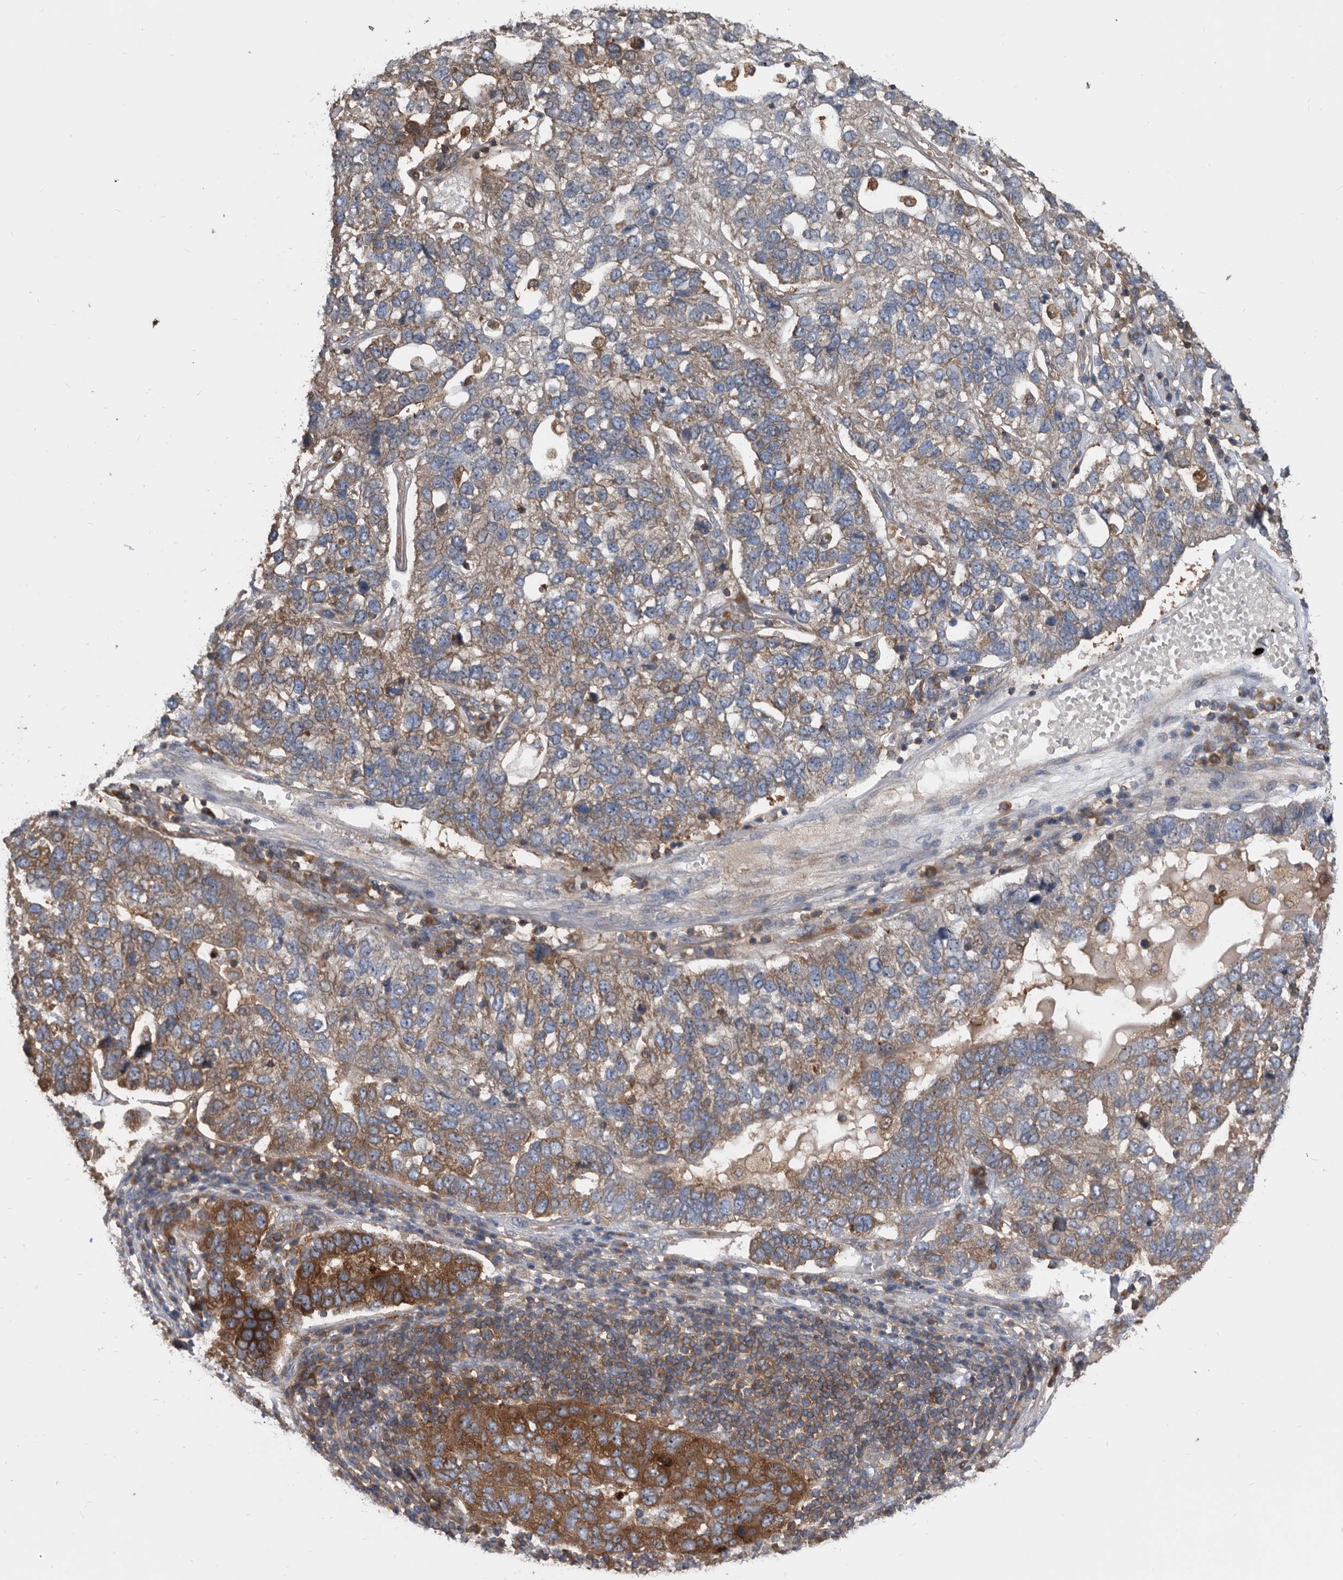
{"staining": {"intensity": "weak", "quantity": ">75%", "location": "cytoplasmic/membranous"}, "tissue": "pancreatic cancer", "cell_type": "Tumor cells", "image_type": "cancer", "snomed": [{"axis": "morphology", "description": "Adenocarcinoma, NOS"}, {"axis": "topography", "description": "Pancreas"}], "caption": "IHC (DAB) staining of pancreatic cancer reveals weak cytoplasmic/membranous protein expression in approximately >75% of tumor cells.", "gene": "APEH", "patient": {"sex": "female", "age": 61}}